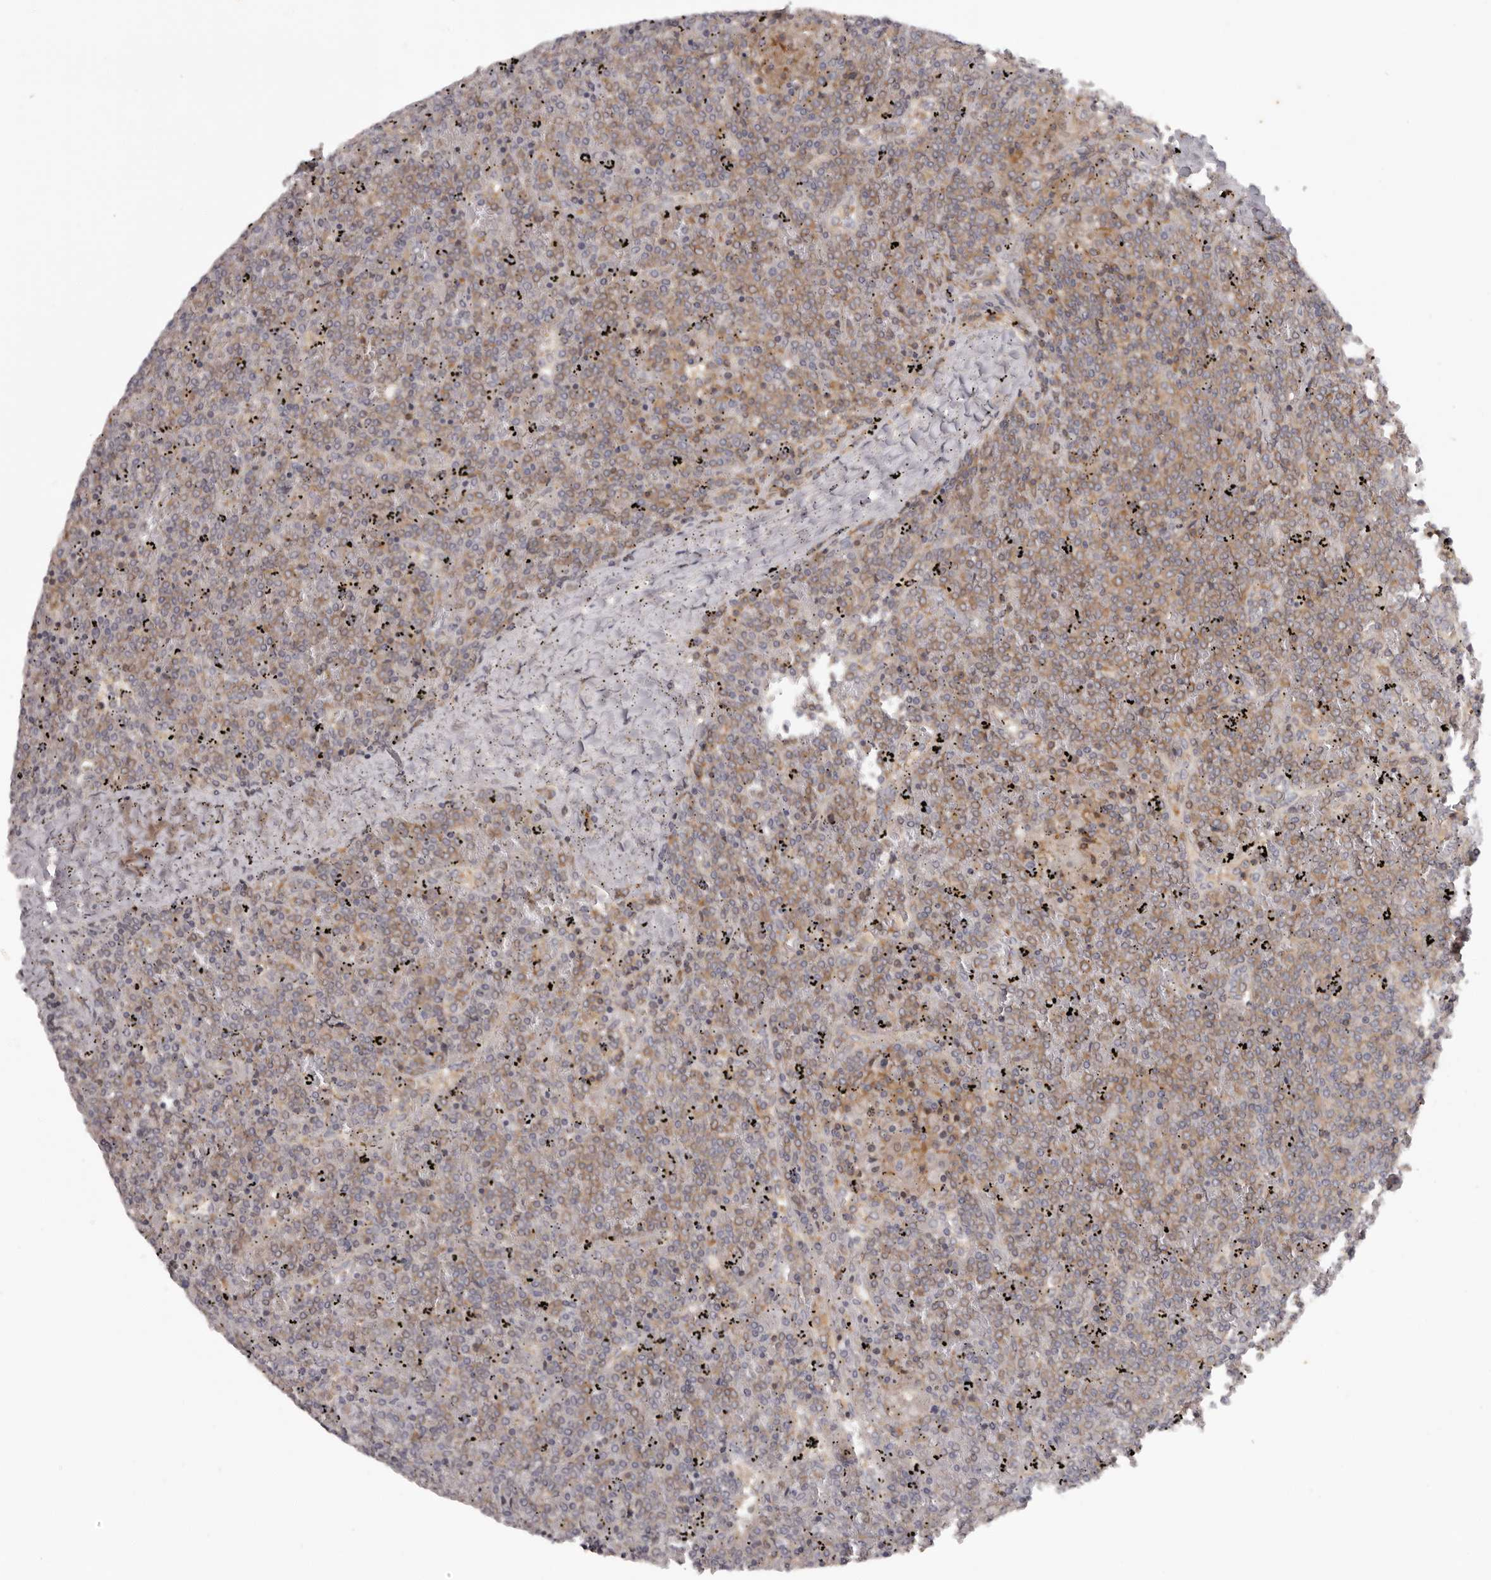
{"staining": {"intensity": "moderate", "quantity": ">75%", "location": "cytoplasmic/membranous"}, "tissue": "lymphoma", "cell_type": "Tumor cells", "image_type": "cancer", "snomed": [{"axis": "morphology", "description": "Malignant lymphoma, non-Hodgkin's type, Low grade"}, {"axis": "topography", "description": "Spleen"}], "caption": "Protein expression by immunohistochemistry demonstrates moderate cytoplasmic/membranous staining in approximately >75% of tumor cells in malignant lymphoma, non-Hodgkin's type (low-grade). Using DAB (brown) and hematoxylin (blue) stains, captured at high magnification using brightfield microscopy.", "gene": "ANKRD44", "patient": {"sex": "female", "age": 19}}